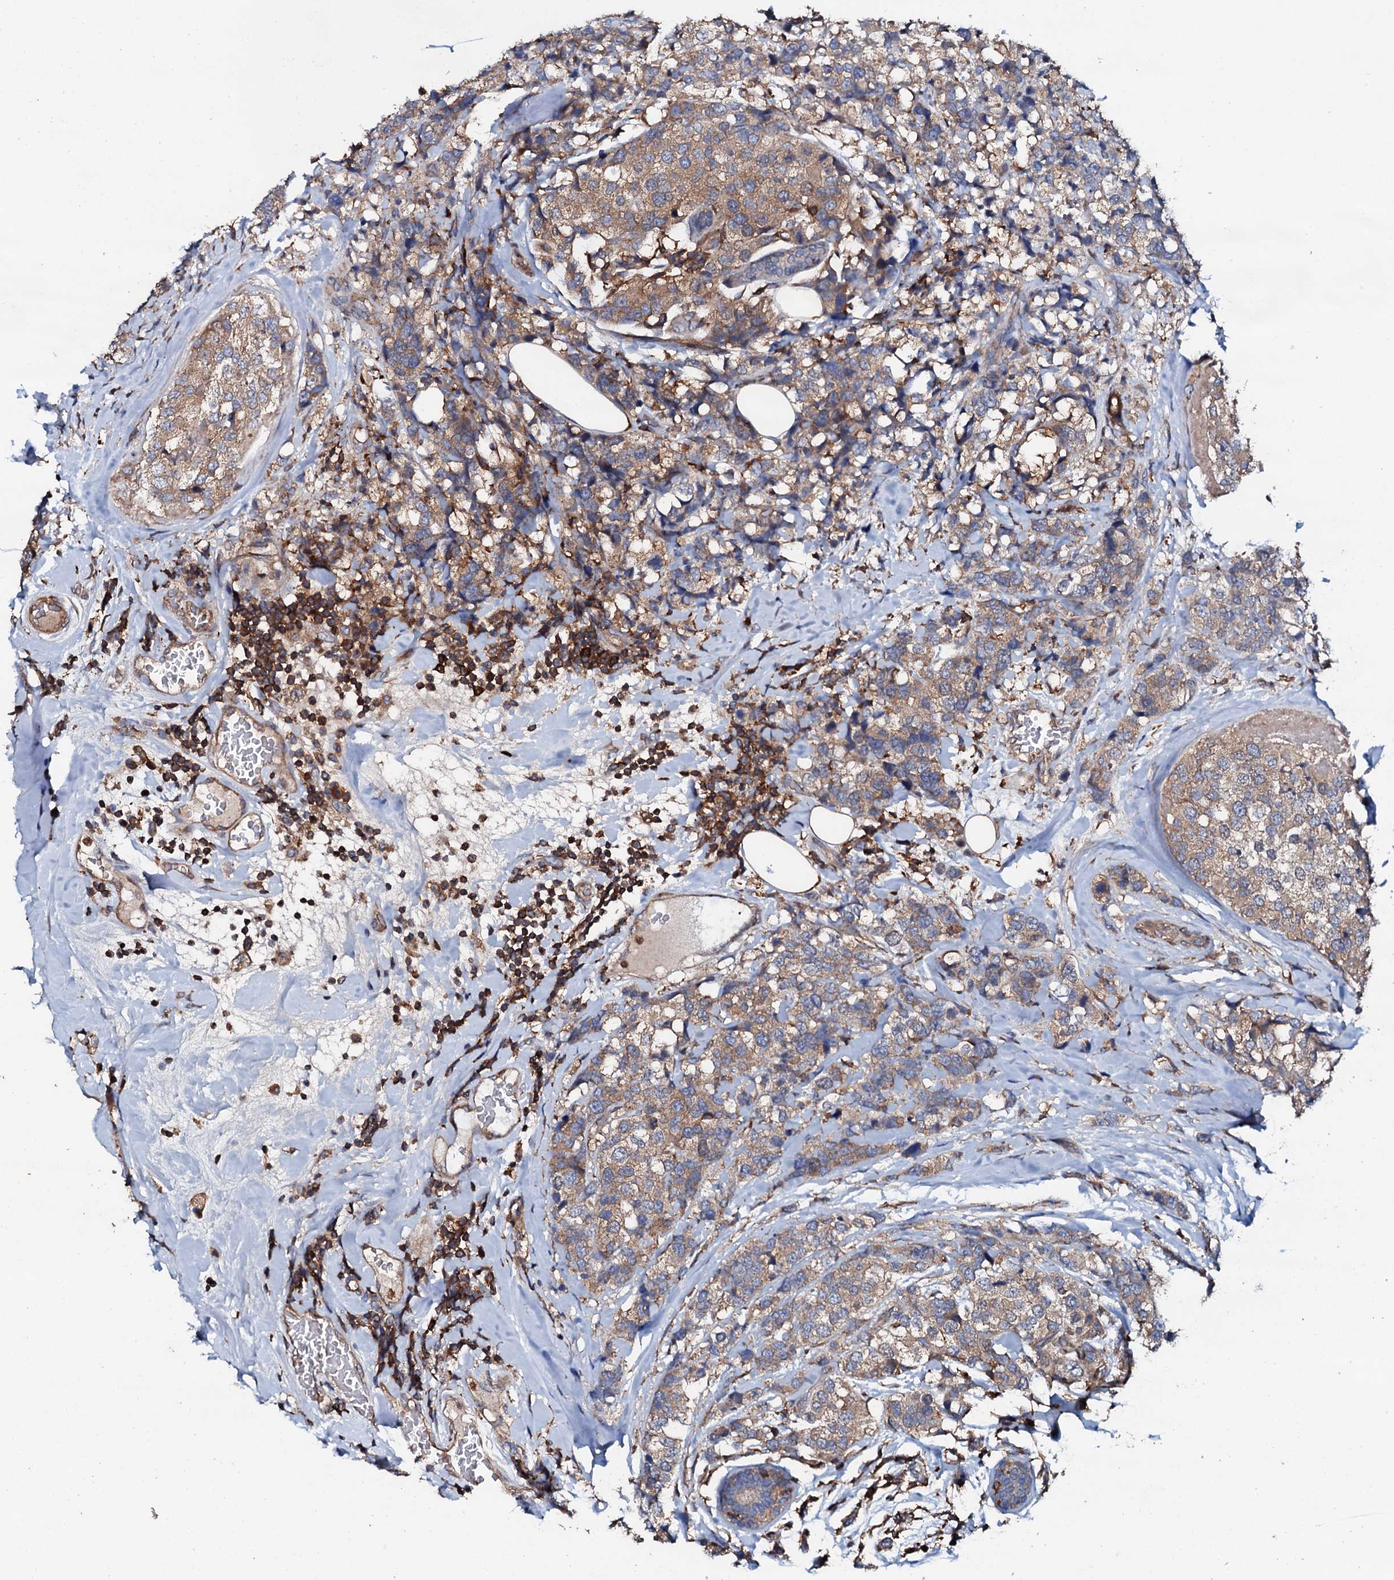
{"staining": {"intensity": "moderate", "quantity": ">75%", "location": "cytoplasmic/membranous"}, "tissue": "breast cancer", "cell_type": "Tumor cells", "image_type": "cancer", "snomed": [{"axis": "morphology", "description": "Lobular carcinoma"}, {"axis": "topography", "description": "Breast"}], "caption": "Breast lobular carcinoma stained with a brown dye demonstrates moderate cytoplasmic/membranous positive staining in approximately >75% of tumor cells.", "gene": "GRK2", "patient": {"sex": "female", "age": 59}}